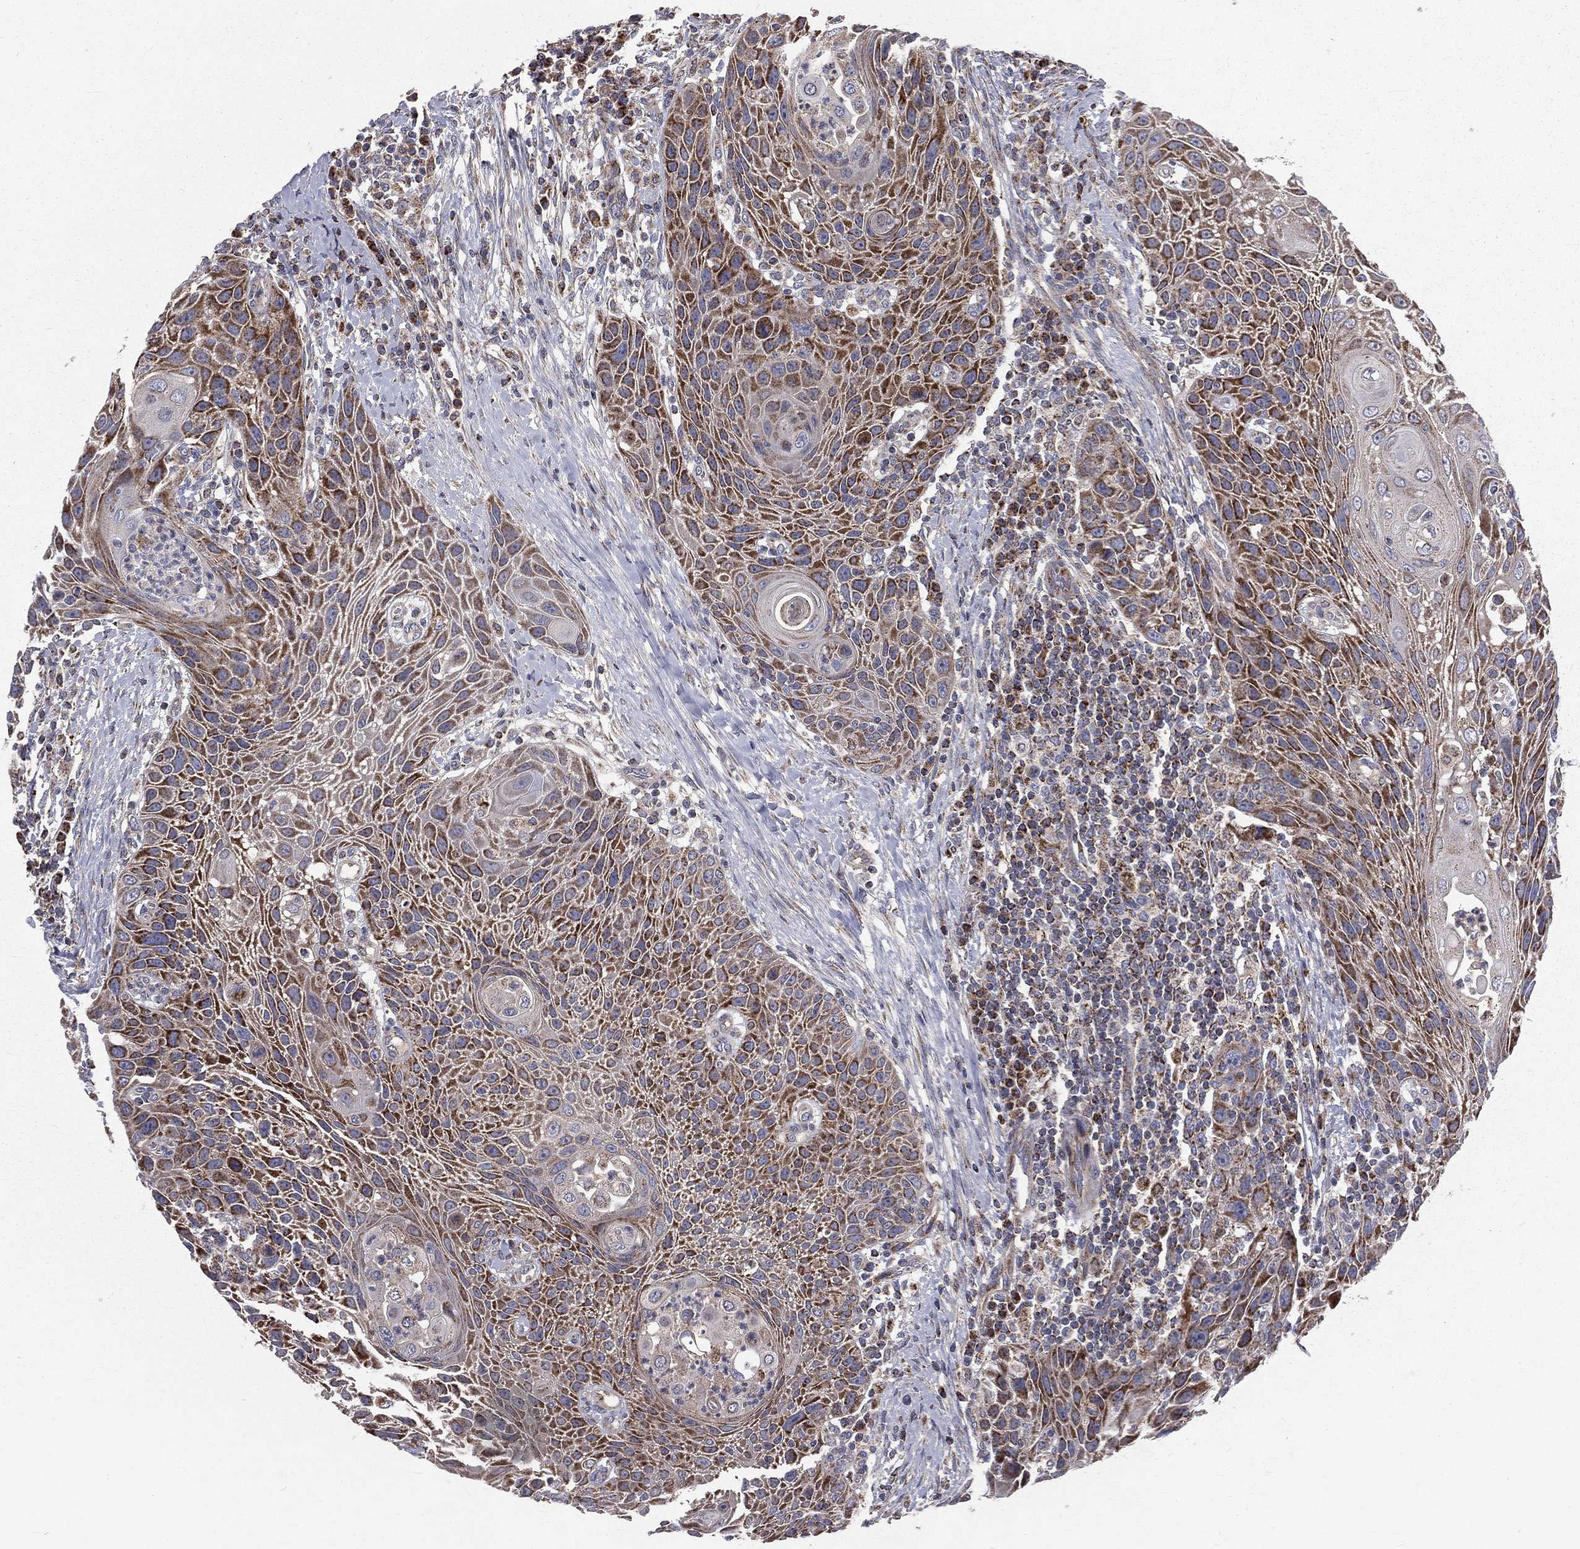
{"staining": {"intensity": "strong", "quantity": "25%-75%", "location": "cytoplasmic/membranous"}, "tissue": "head and neck cancer", "cell_type": "Tumor cells", "image_type": "cancer", "snomed": [{"axis": "morphology", "description": "Squamous cell carcinoma, NOS"}, {"axis": "topography", "description": "Head-Neck"}], "caption": "High-power microscopy captured an immunohistochemistry photomicrograph of head and neck cancer, revealing strong cytoplasmic/membranous positivity in approximately 25%-75% of tumor cells.", "gene": "GPD1", "patient": {"sex": "male", "age": 69}}